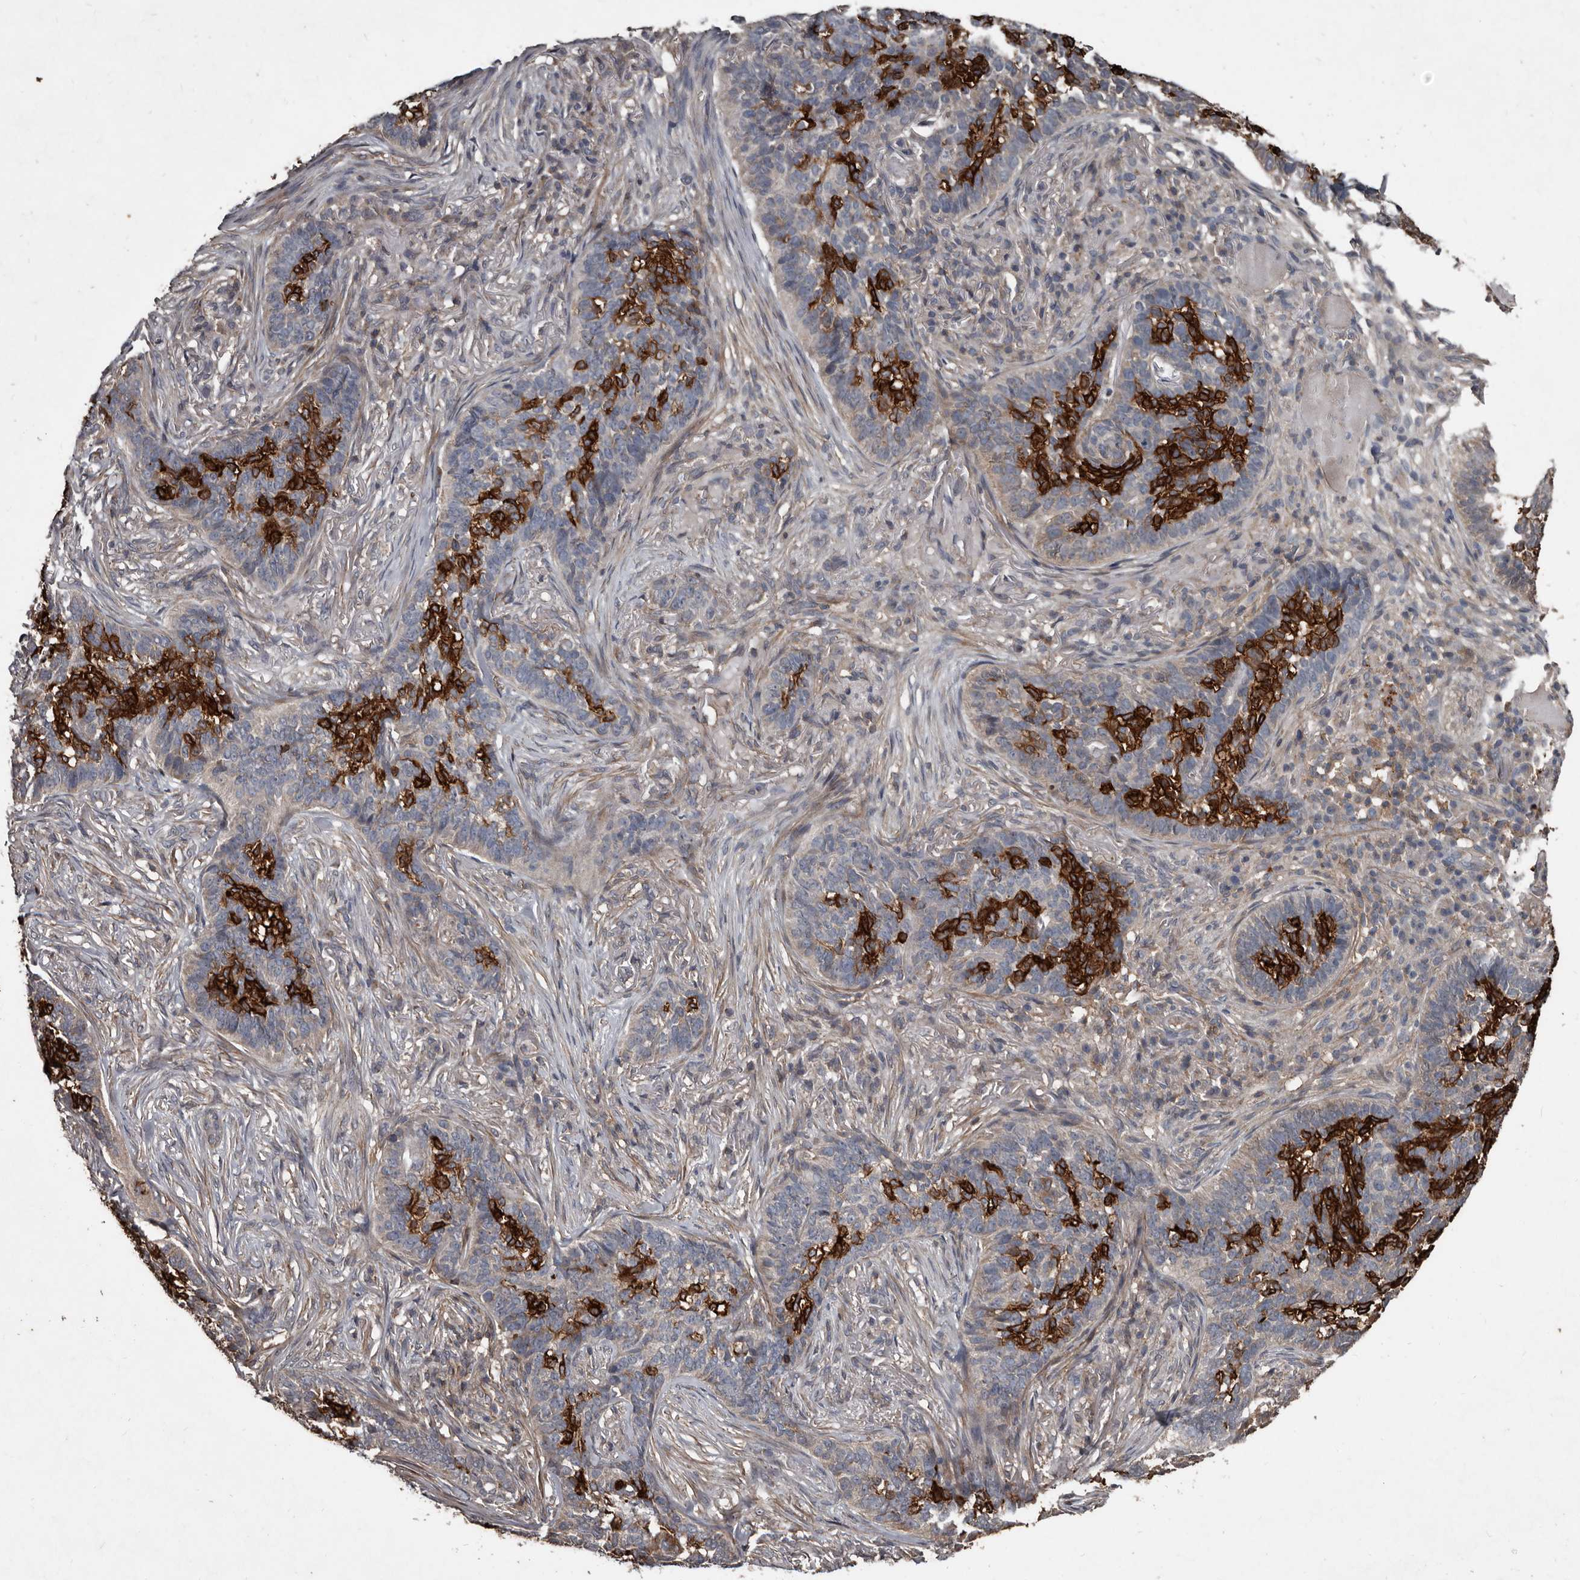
{"staining": {"intensity": "strong", "quantity": "25%-75%", "location": "cytoplasmic/membranous"}, "tissue": "skin cancer", "cell_type": "Tumor cells", "image_type": "cancer", "snomed": [{"axis": "morphology", "description": "Basal cell carcinoma"}, {"axis": "topography", "description": "Skin"}], "caption": "Immunohistochemistry histopathology image of neoplastic tissue: basal cell carcinoma (skin) stained using immunohistochemistry (IHC) shows high levels of strong protein expression localized specifically in the cytoplasmic/membranous of tumor cells, appearing as a cytoplasmic/membranous brown color.", "gene": "GREB1", "patient": {"sex": "male", "age": 85}}